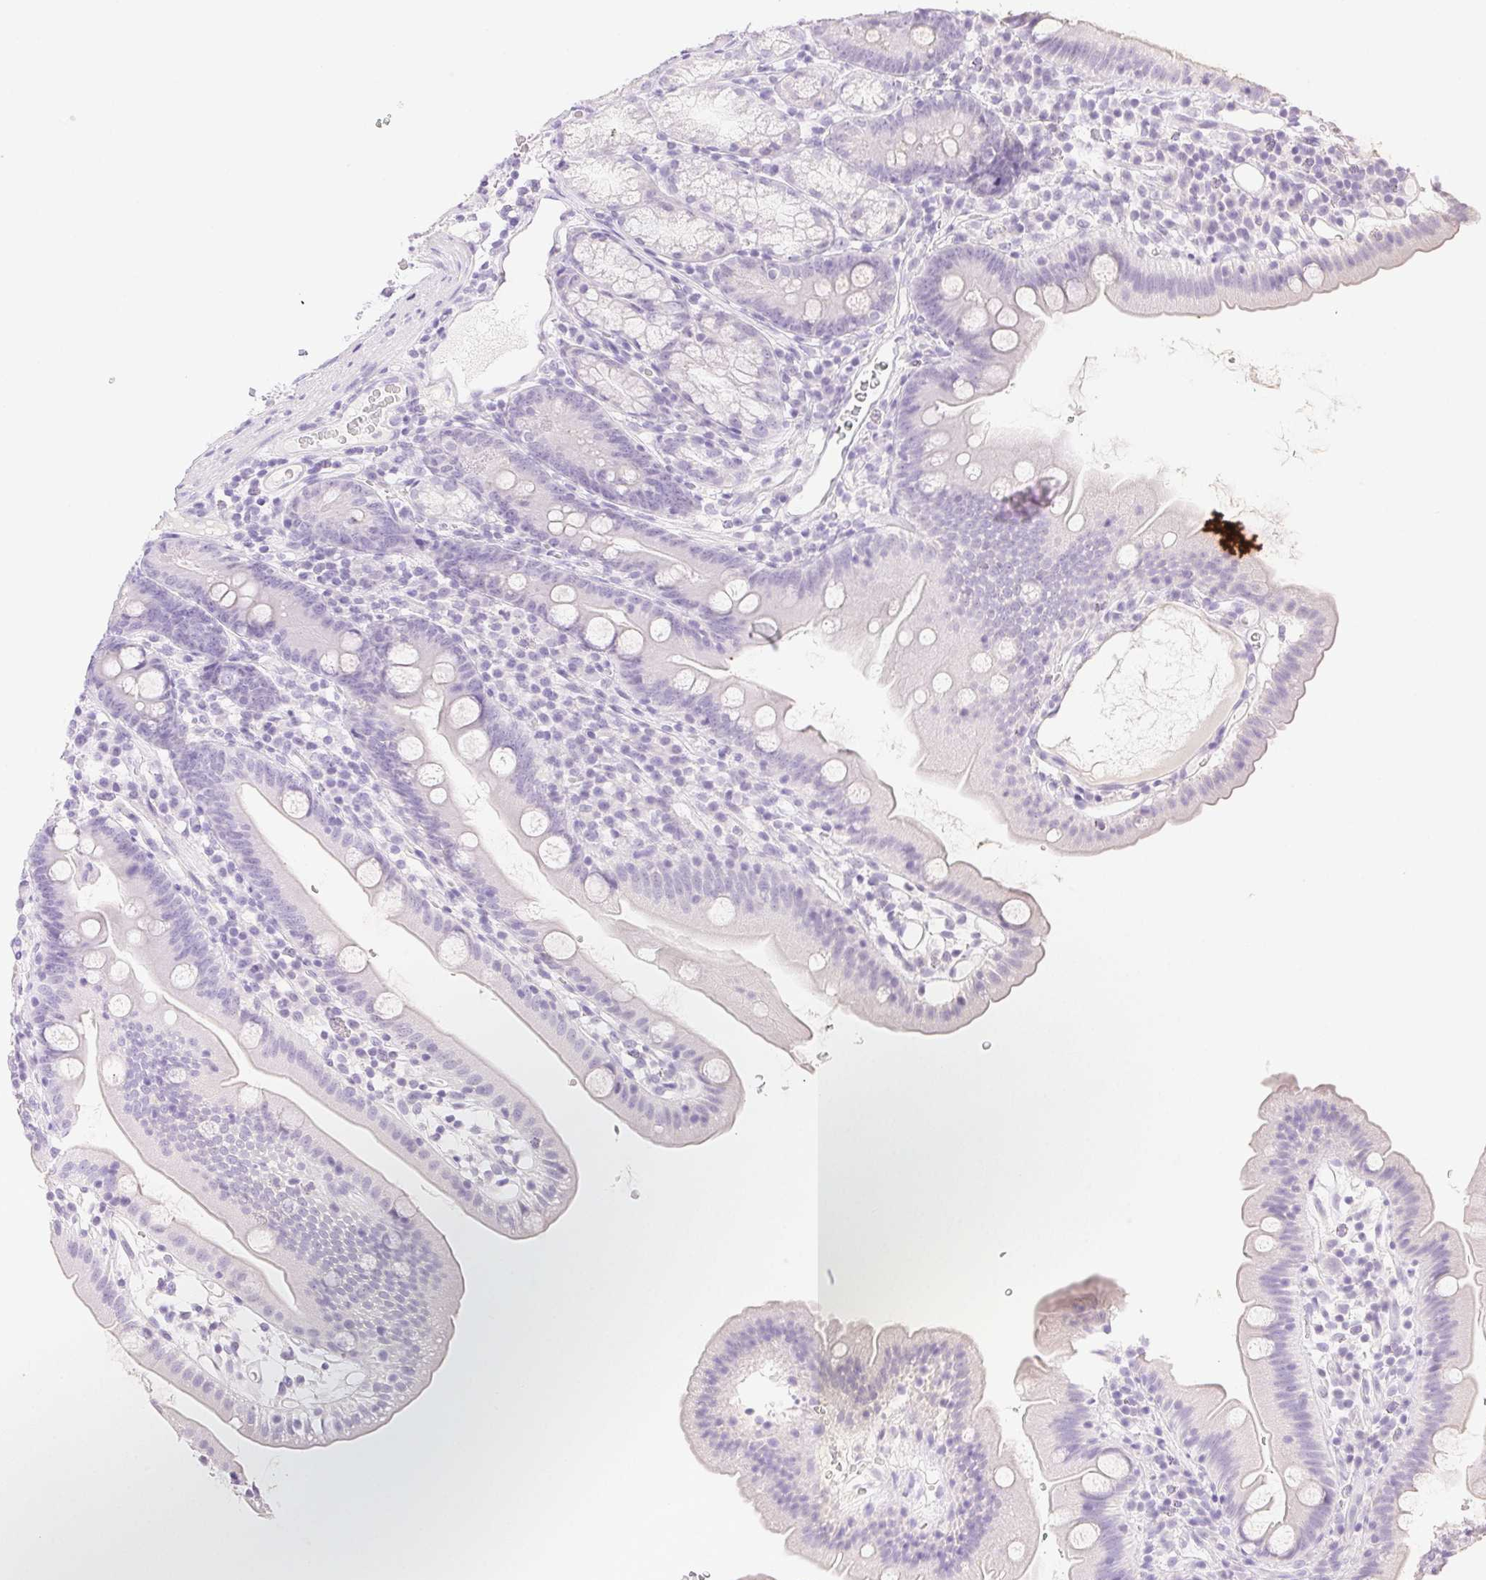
{"staining": {"intensity": "negative", "quantity": "none", "location": "none"}, "tissue": "duodenum", "cell_type": "Glandular cells", "image_type": "normal", "snomed": [{"axis": "morphology", "description": "Normal tissue, NOS"}, {"axis": "topography", "description": "Duodenum"}], "caption": "Immunohistochemistry histopathology image of normal duodenum: duodenum stained with DAB (3,3'-diaminobenzidine) exhibits no significant protein staining in glandular cells.", "gene": "SPACA4", "patient": {"sex": "female", "age": 67}}